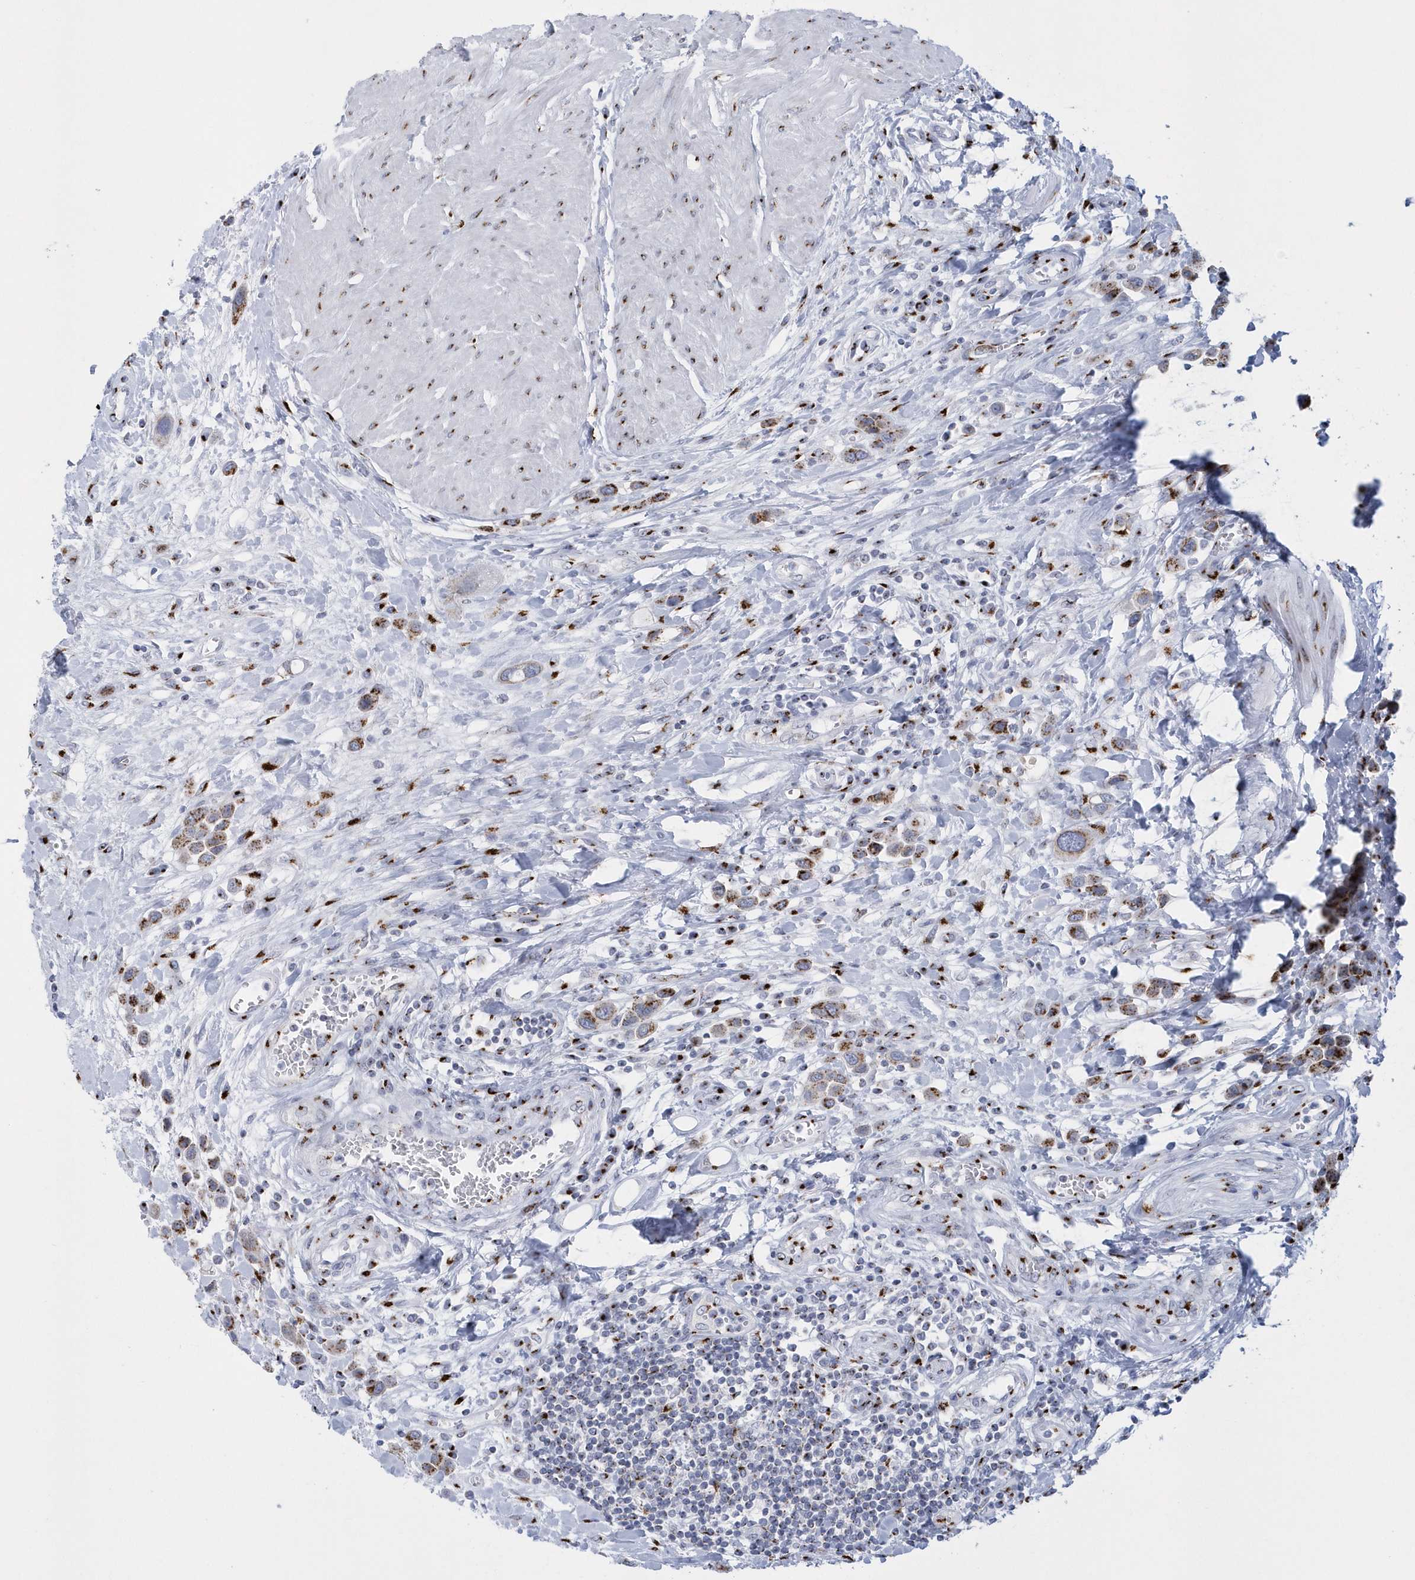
{"staining": {"intensity": "moderate", "quantity": ">75%", "location": "cytoplasmic/membranous"}, "tissue": "urothelial cancer", "cell_type": "Tumor cells", "image_type": "cancer", "snomed": [{"axis": "morphology", "description": "Urothelial carcinoma, High grade"}, {"axis": "topography", "description": "Urinary bladder"}], "caption": "A brown stain labels moderate cytoplasmic/membranous positivity of a protein in urothelial carcinoma (high-grade) tumor cells. (IHC, brightfield microscopy, high magnification).", "gene": "SLX9", "patient": {"sex": "male", "age": 50}}